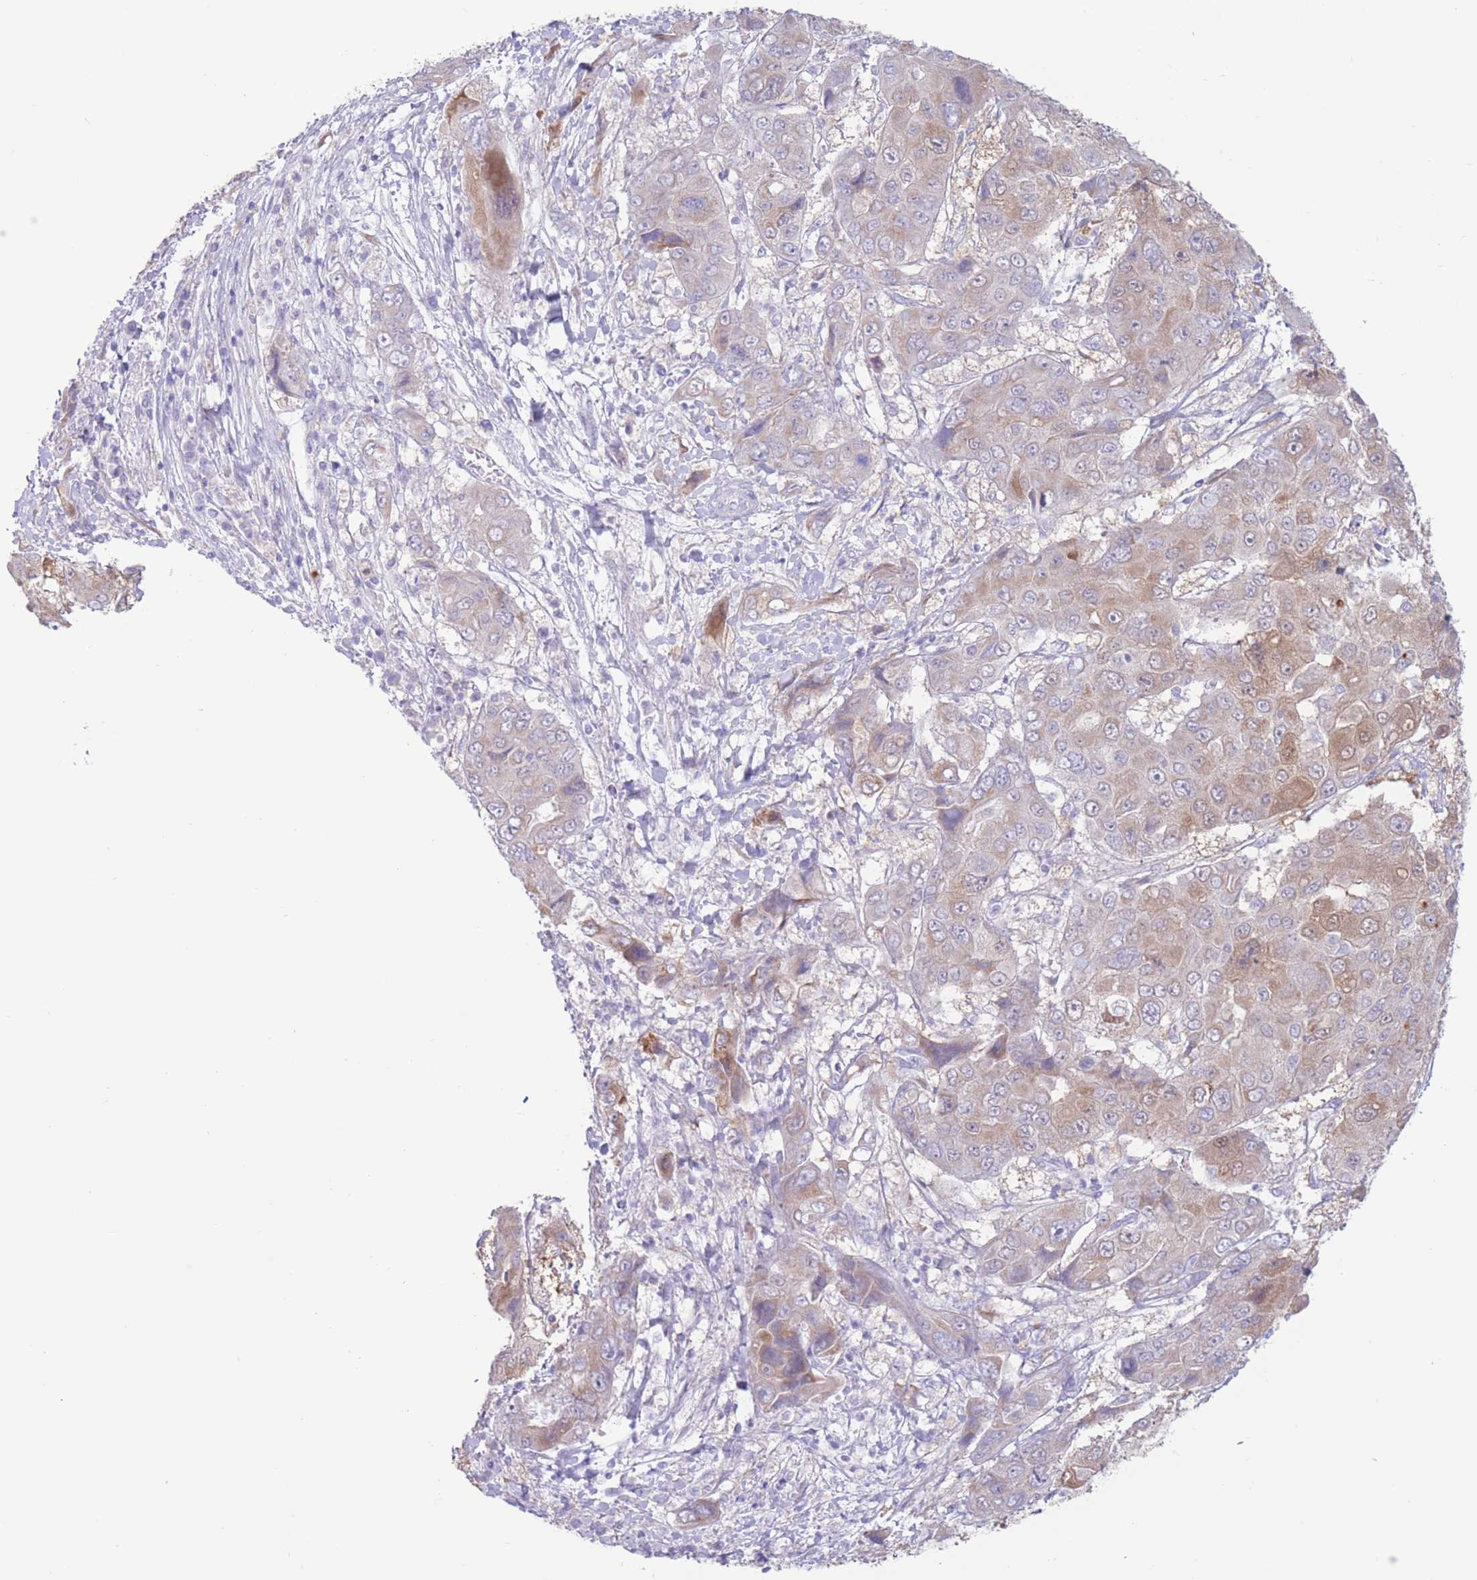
{"staining": {"intensity": "moderate", "quantity": "<25%", "location": "cytoplasmic/membranous"}, "tissue": "liver cancer", "cell_type": "Tumor cells", "image_type": "cancer", "snomed": [{"axis": "morphology", "description": "Cholangiocarcinoma"}, {"axis": "topography", "description": "Liver"}], "caption": "Protein staining reveals moderate cytoplasmic/membranous staining in about <25% of tumor cells in liver cholangiocarcinoma.", "gene": "FAH", "patient": {"sex": "male", "age": 67}}